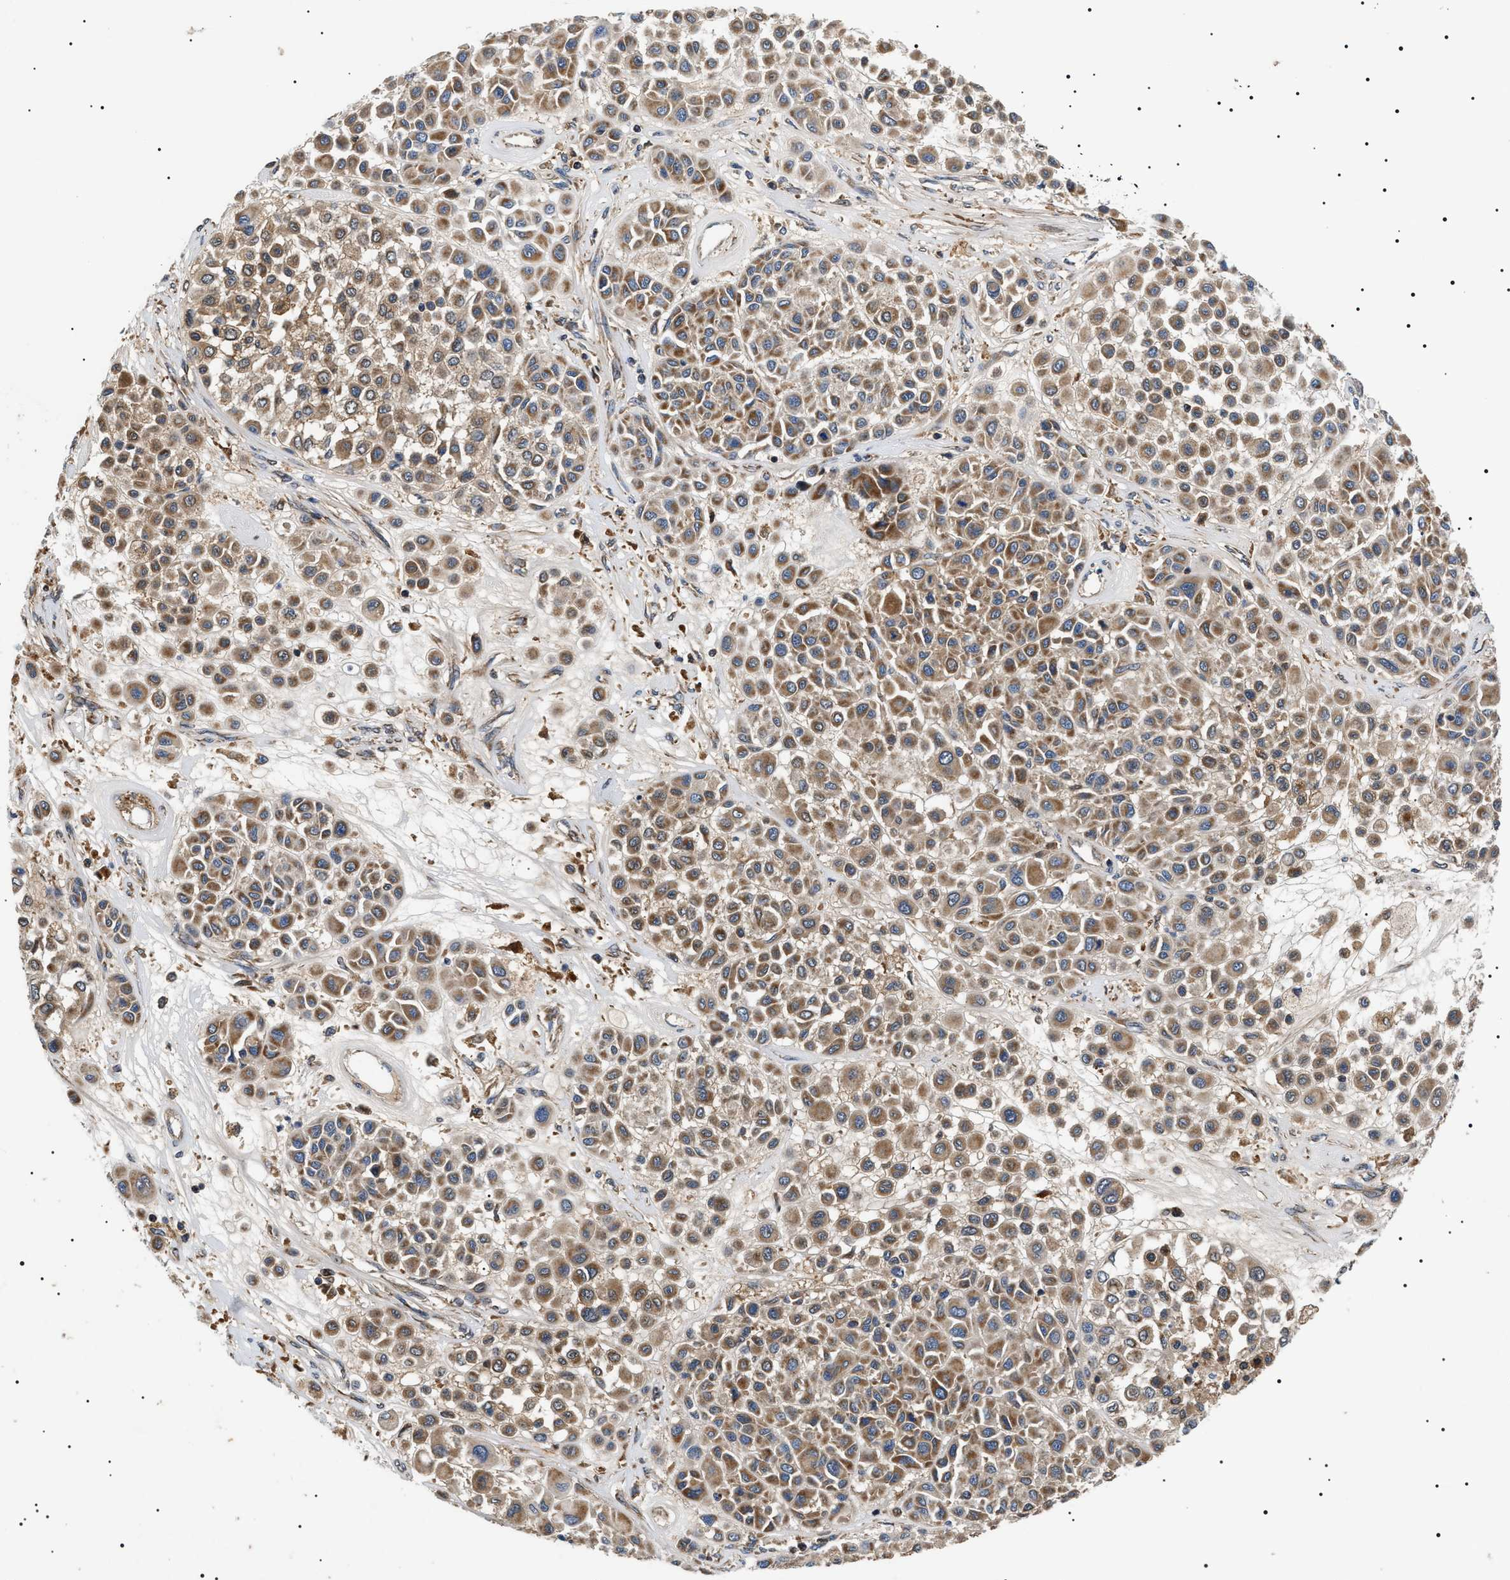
{"staining": {"intensity": "moderate", "quantity": ">75%", "location": "cytoplasmic/membranous"}, "tissue": "melanoma", "cell_type": "Tumor cells", "image_type": "cancer", "snomed": [{"axis": "morphology", "description": "Malignant melanoma, Metastatic site"}, {"axis": "topography", "description": "Soft tissue"}], "caption": "Immunohistochemistry (IHC) histopathology image of melanoma stained for a protein (brown), which exhibits medium levels of moderate cytoplasmic/membranous positivity in about >75% of tumor cells.", "gene": "OXSM", "patient": {"sex": "male", "age": 41}}